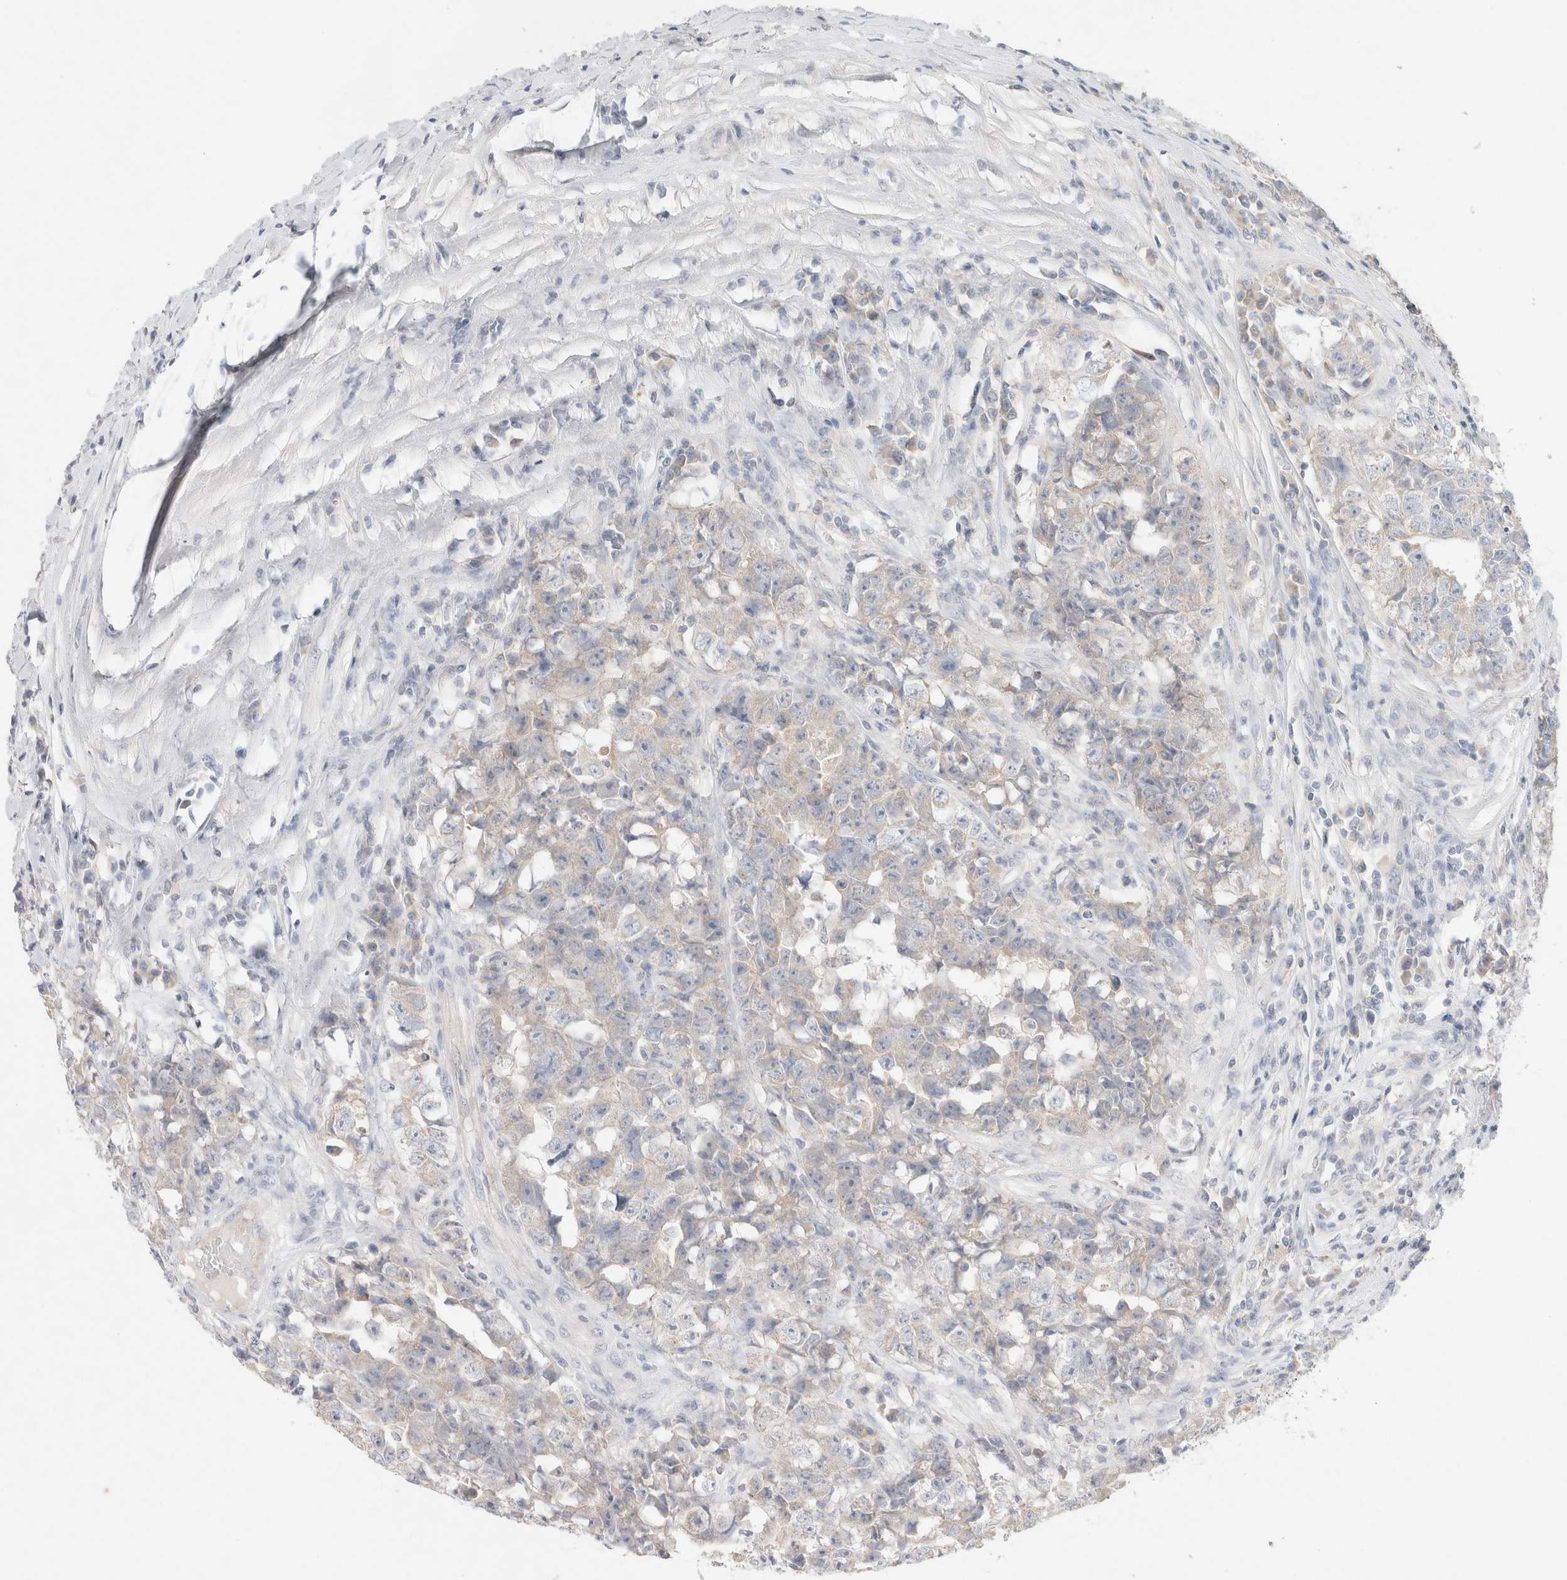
{"staining": {"intensity": "negative", "quantity": "none", "location": "none"}, "tissue": "testis cancer", "cell_type": "Tumor cells", "image_type": "cancer", "snomed": [{"axis": "morphology", "description": "Carcinoma, Embryonal, NOS"}, {"axis": "topography", "description": "Testis"}], "caption": "Testis cancer (embryonal carcinoma) was stained to show a protein in brown. There is no significant positivity in tumor cells.", "gene": "MPP2", "patient": {"sex": "male", "age": 25}}